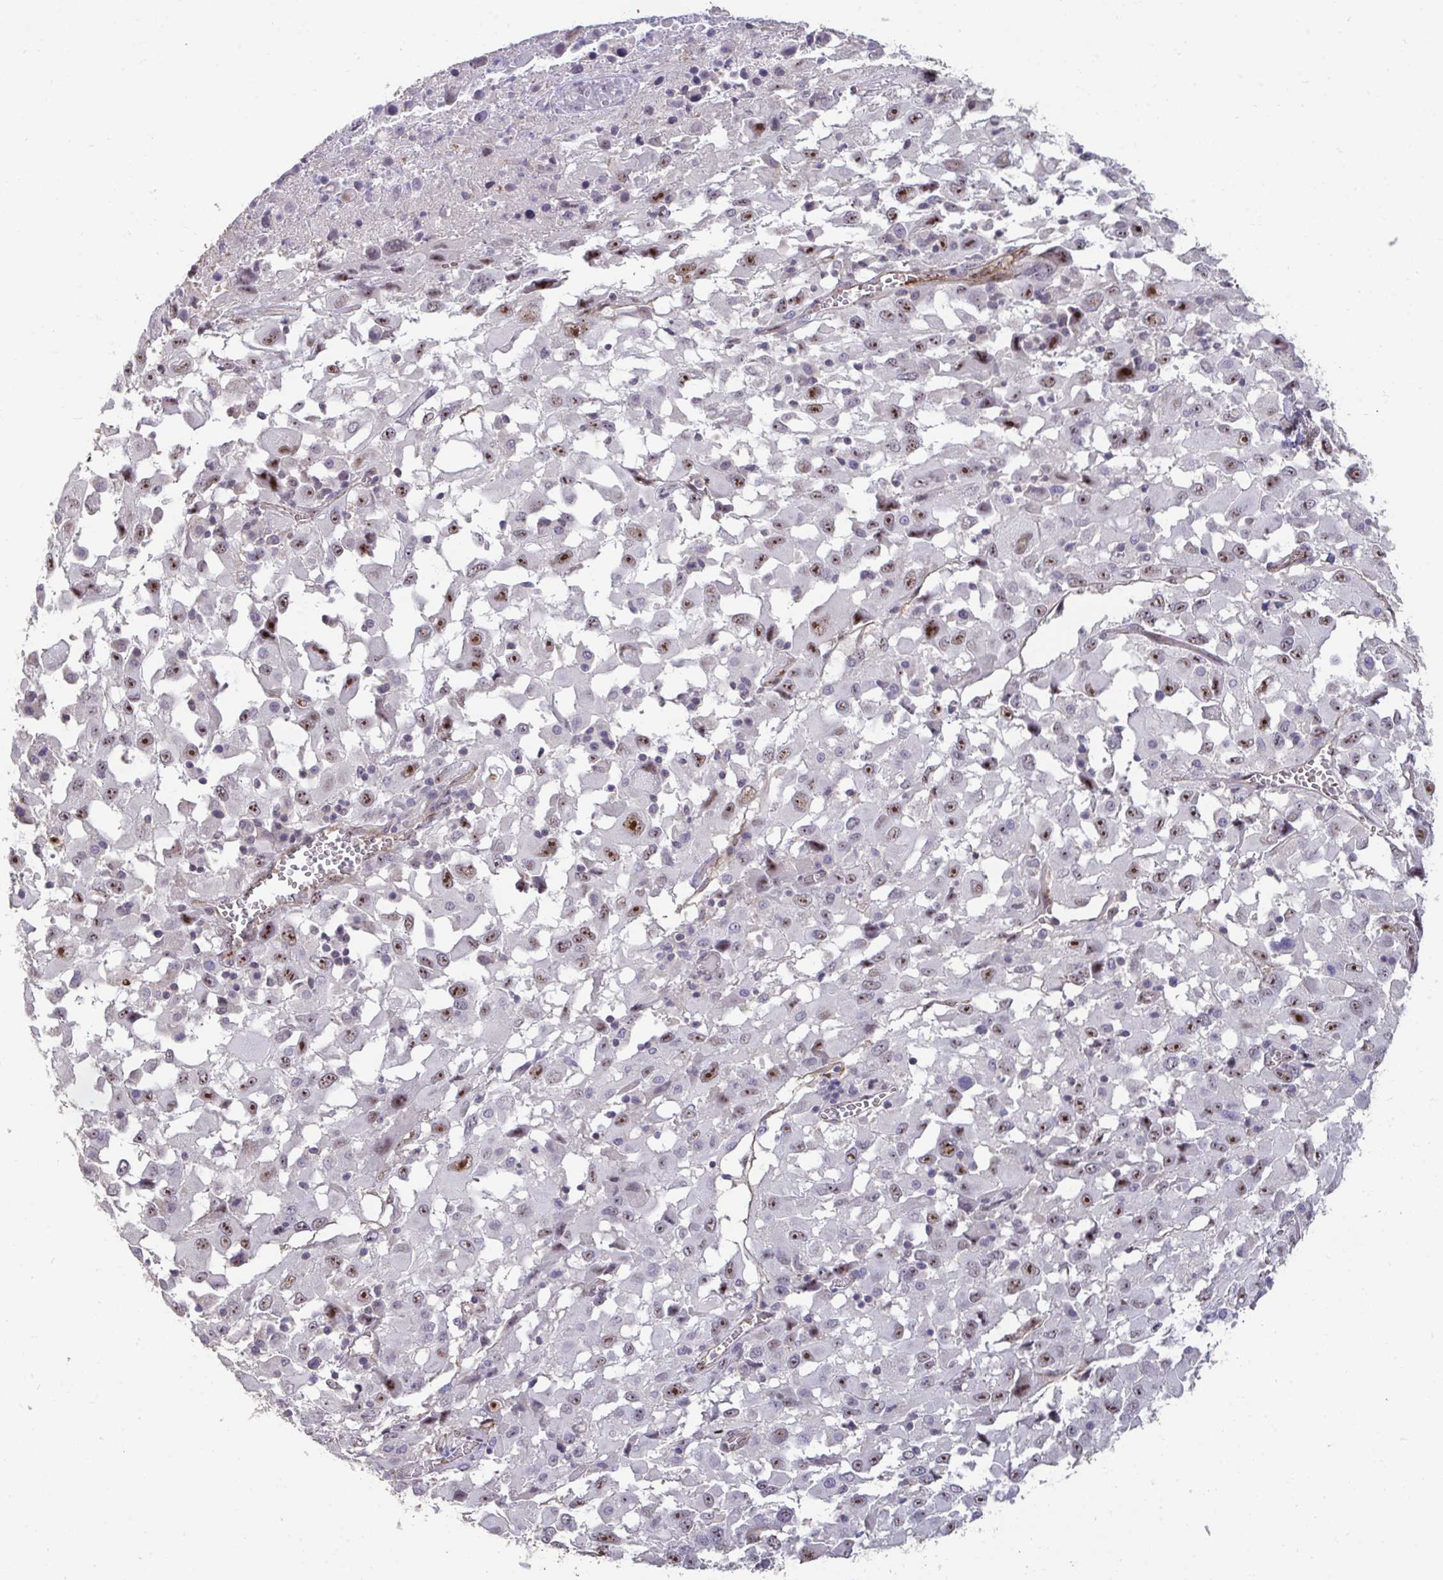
{"staining": {"intensity": "moderate", "quantity": ">75%", "location": "nuclear"}, "tissue": "melanoma", "cell_type": "Tumor cells", "image_type": "cancer", "snomed": [{"axis": "morphology", "description": "Malignant melanoma, Metastatic site"}, {"axis": "topography", "description": "Soft tissue"}], "caption": "A micrograph of human malignant melanoma (metastatic site) stained for a protein displays moderate nuclear brown staining in tumor cells.", "gene": "SENP3", "patient": {"sex": "male", "age": 50}}